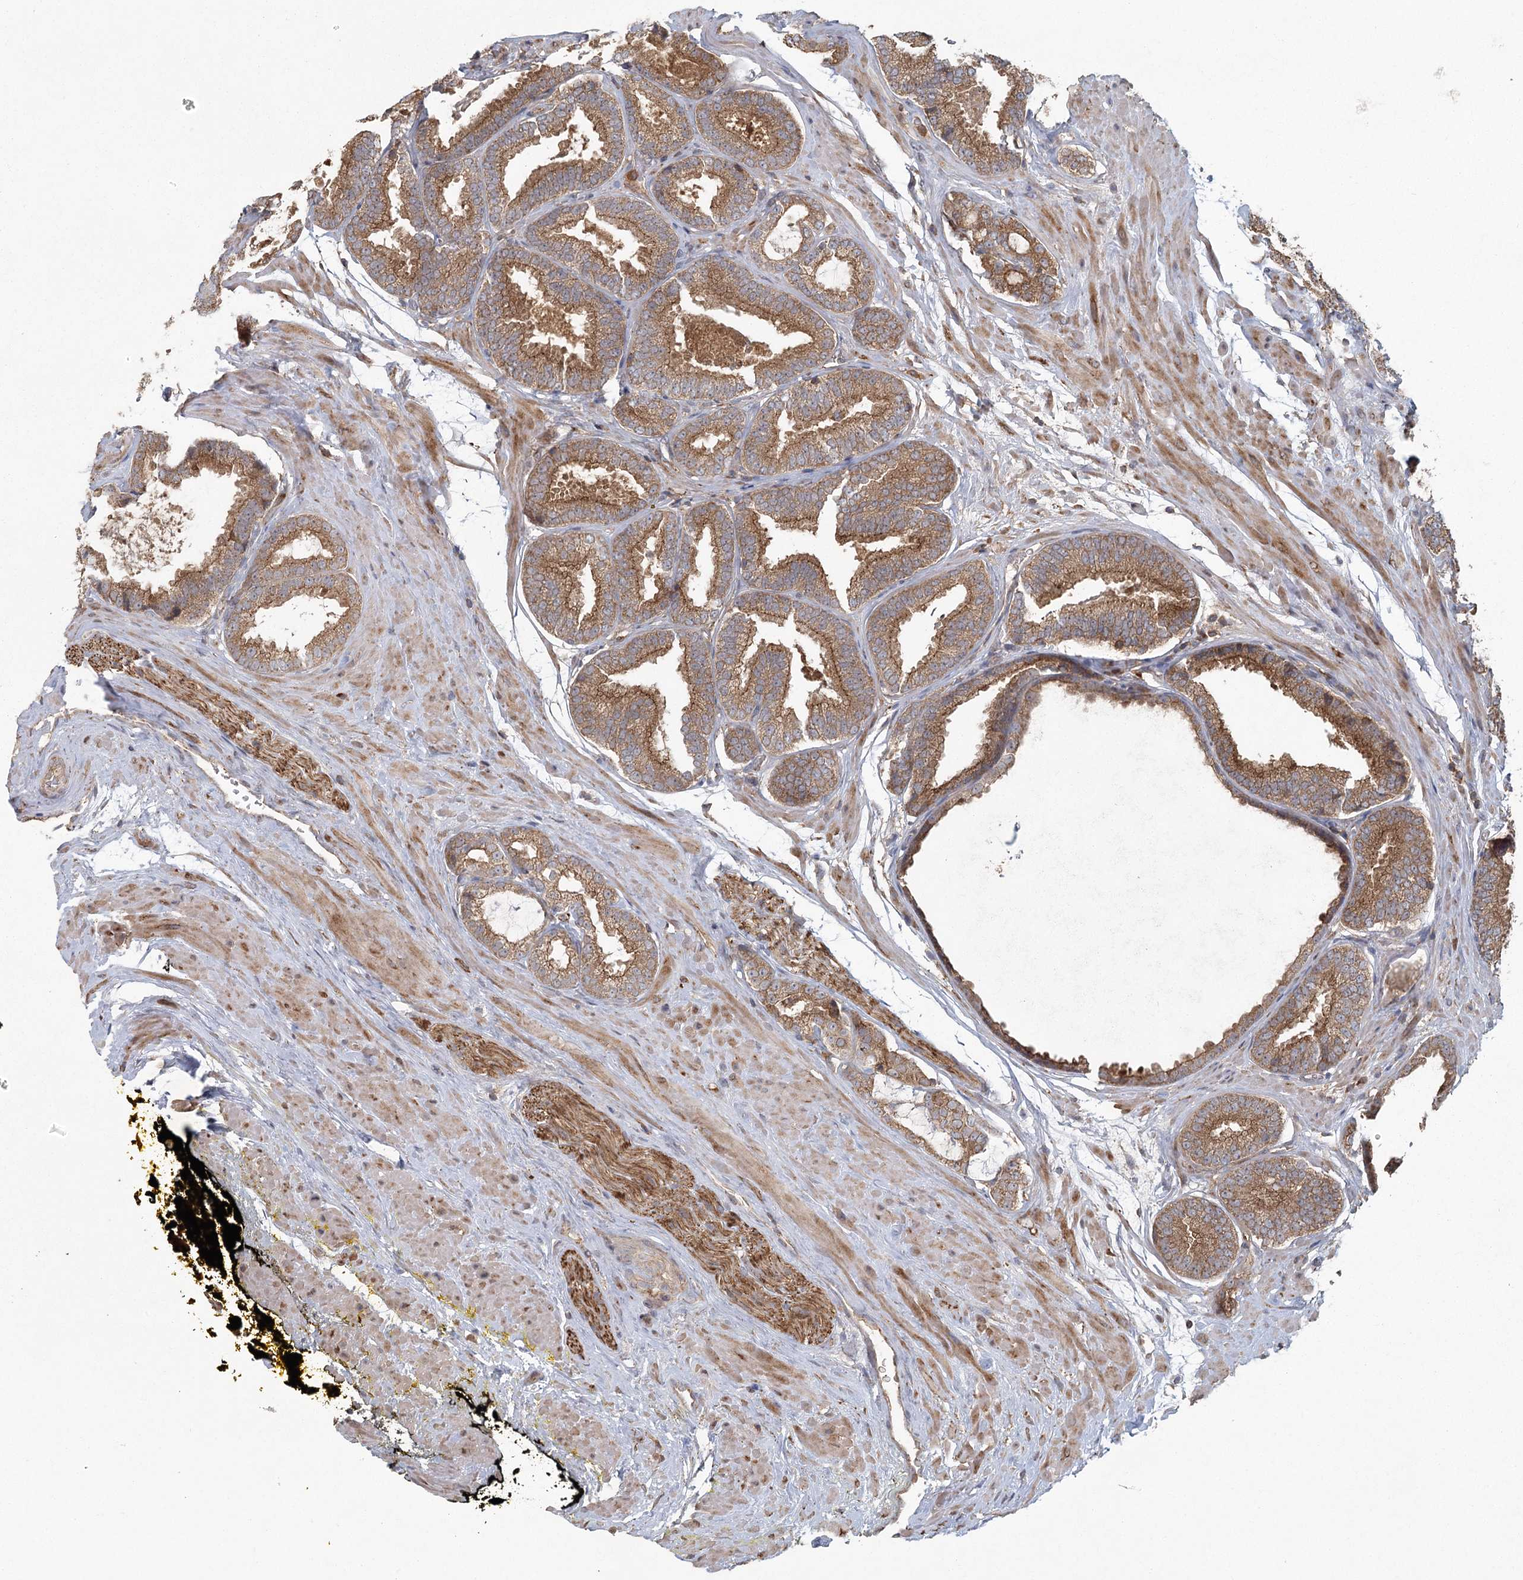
{"staining": {"intensity": "moderate", "quantity": ">75%", "location": "cytoplasmic/membranous"}, "tissue": "prostate cancer", "cell_type": "Tumor cells", "image_type": "cancer", "snomed": [{"axis": "morphology", "description": "Adenocarcinoma, Low grade"}, {"axis": "topography", "description": "Prostate"}], "caption": "Prostate cancer (low-grade adenocarcinoma) stained for a protein (brown) demonstrates moderate cytoplasmic/membranous positive staining in approximately >75% of tumor cells.", "gene": "PLEKHA7", "patient": {"sex": "male", "age": 71}}